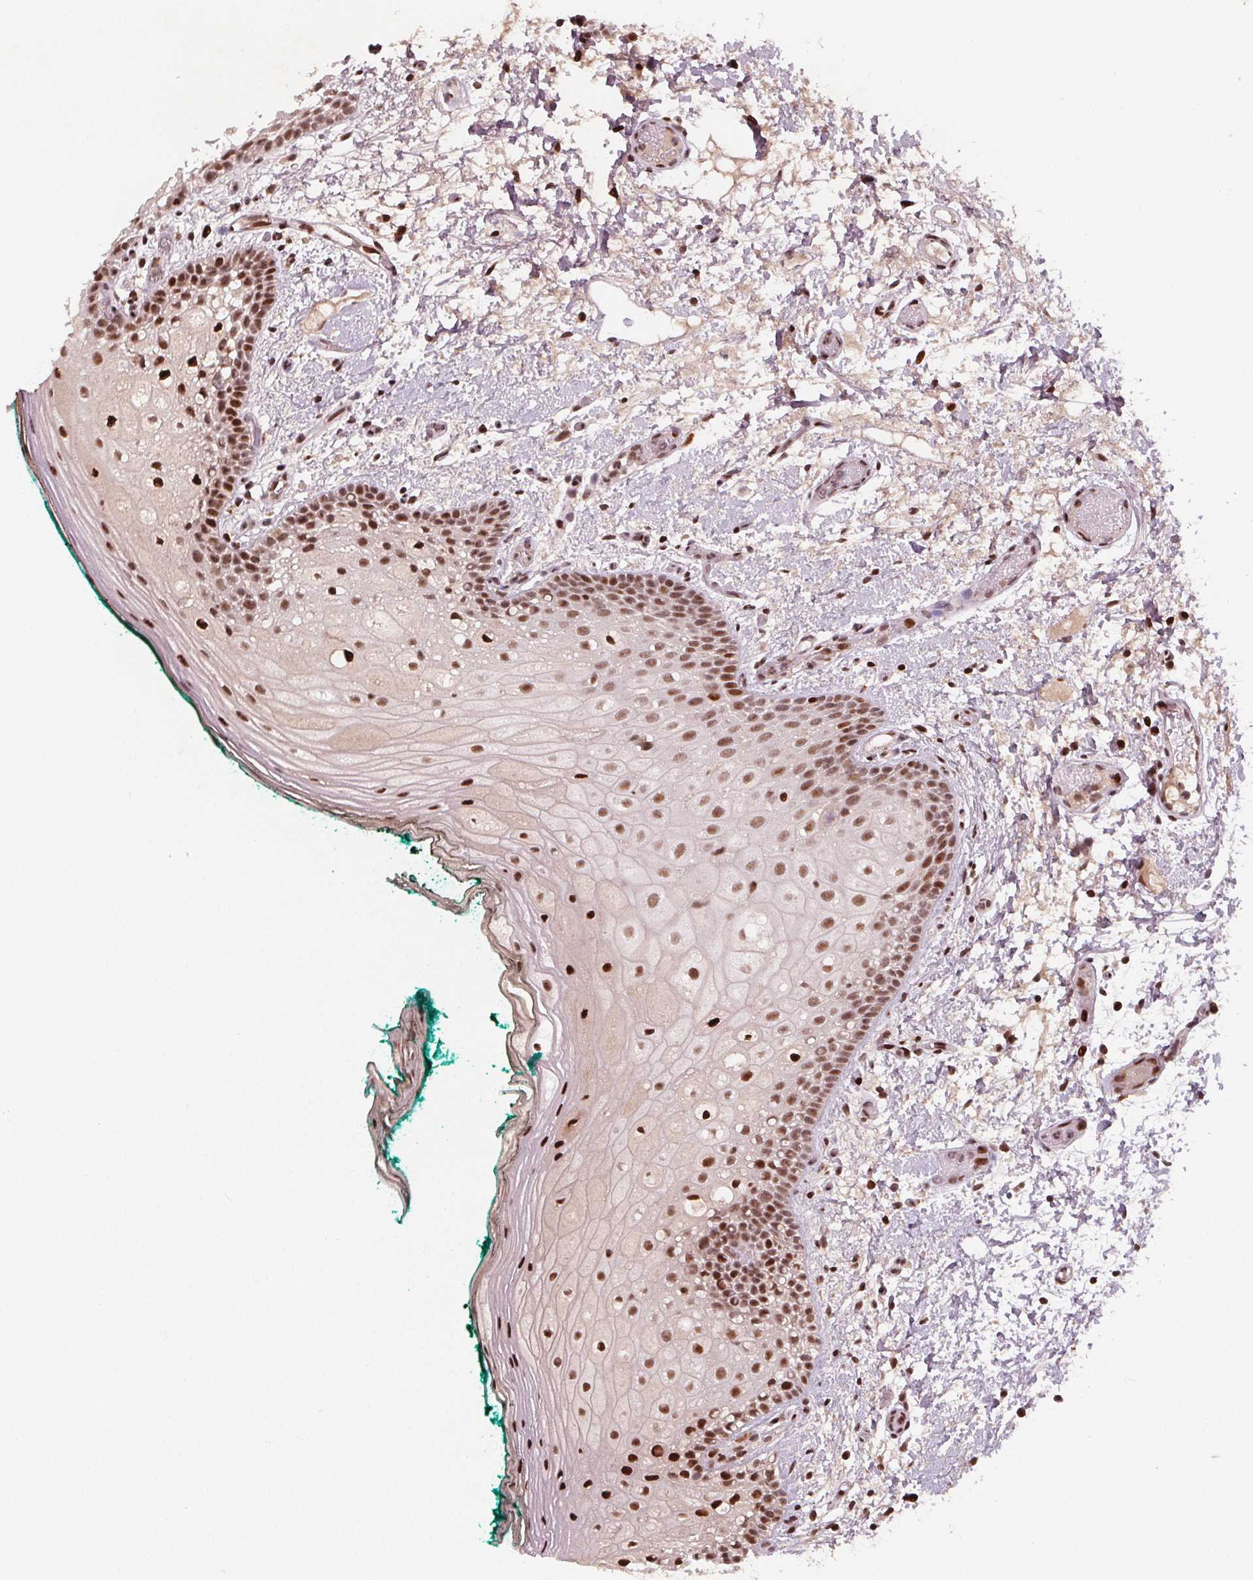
{"staining": {"intensity": "strong", "quantity": "25%-75%", "location": "nuclear"}, "tissue": "oral mucosa", "cell_type": "Squamous epithelial cells", "image_type": "normal", "snomed": [{"axis": "morphology", "description": "Normal tissue, NOS"}, {"axis": "topography", "description": "Oral tissue"}], "caption": "Squamous epithelial cells exhibit high levels of strong nuclear positivity in approximately 25%-75% of cells in normal human oral mucosa. Immunohistochemistry stains the protein in brown and the nuclei are stained blue.", "gene": "SNRNP35", "patient": {"sex": "female", "age": 83}}